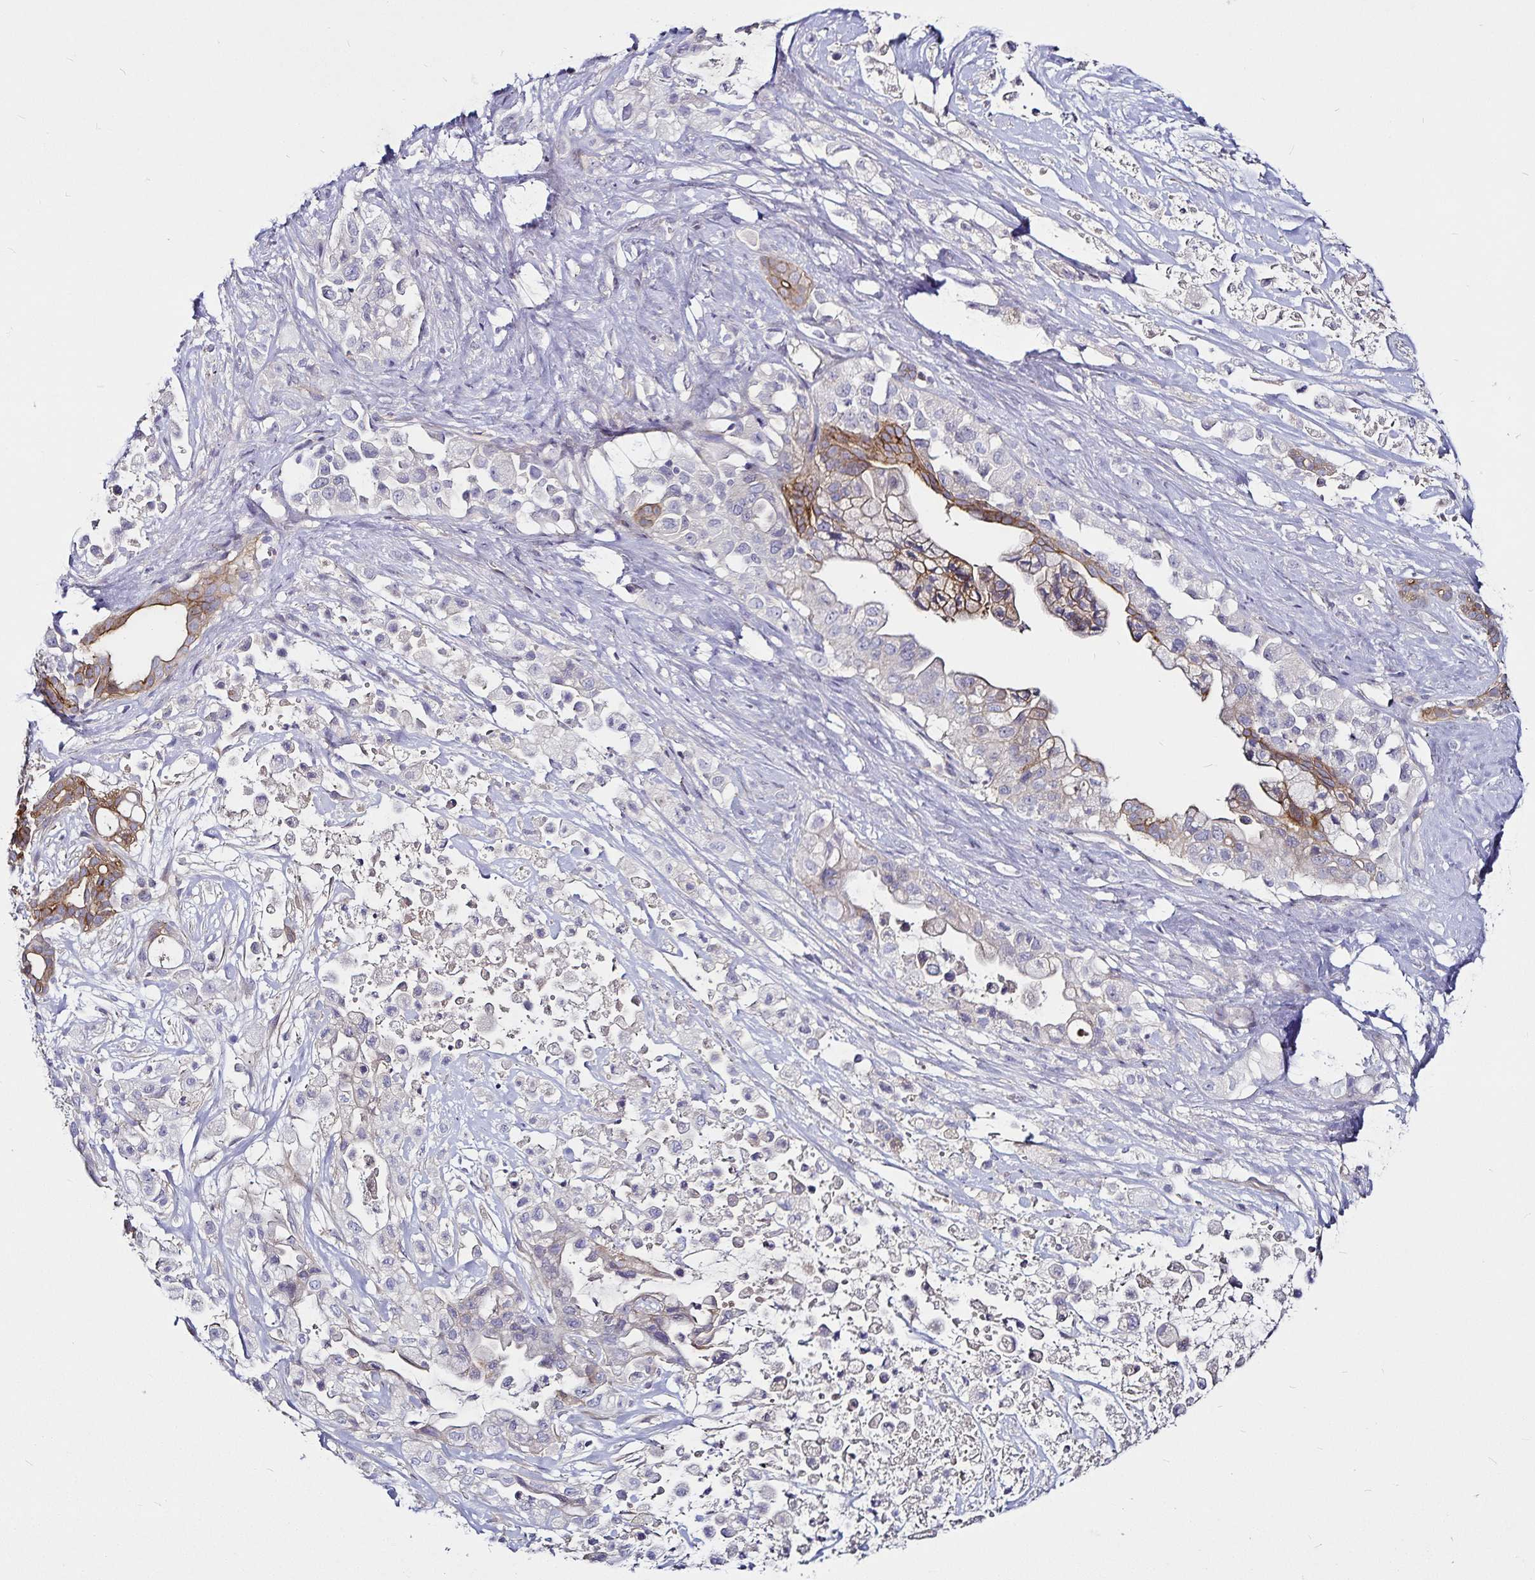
{"staining": {"intensity": "moderate", "quantity": "<25%", "location": "cytoplasmic/membranous"}, "tissue": "pancreatic cancer", "cell_type": "Tumor cells", "image_type": "cancer", "snomed": [{"axis": "morphology", "description": "Adenocarcinoma, NOS"}, {"axis": "topography", "description": "Pancreas"}], "caption": "This histopathology image reveals IHC staining of human pancreatic cancer, with low moderate cytoplasmic/membranous staining in approximately <25% of tumor cells.", "gene": "GNG12", "patient": {"sex": "male", "age": 44}}